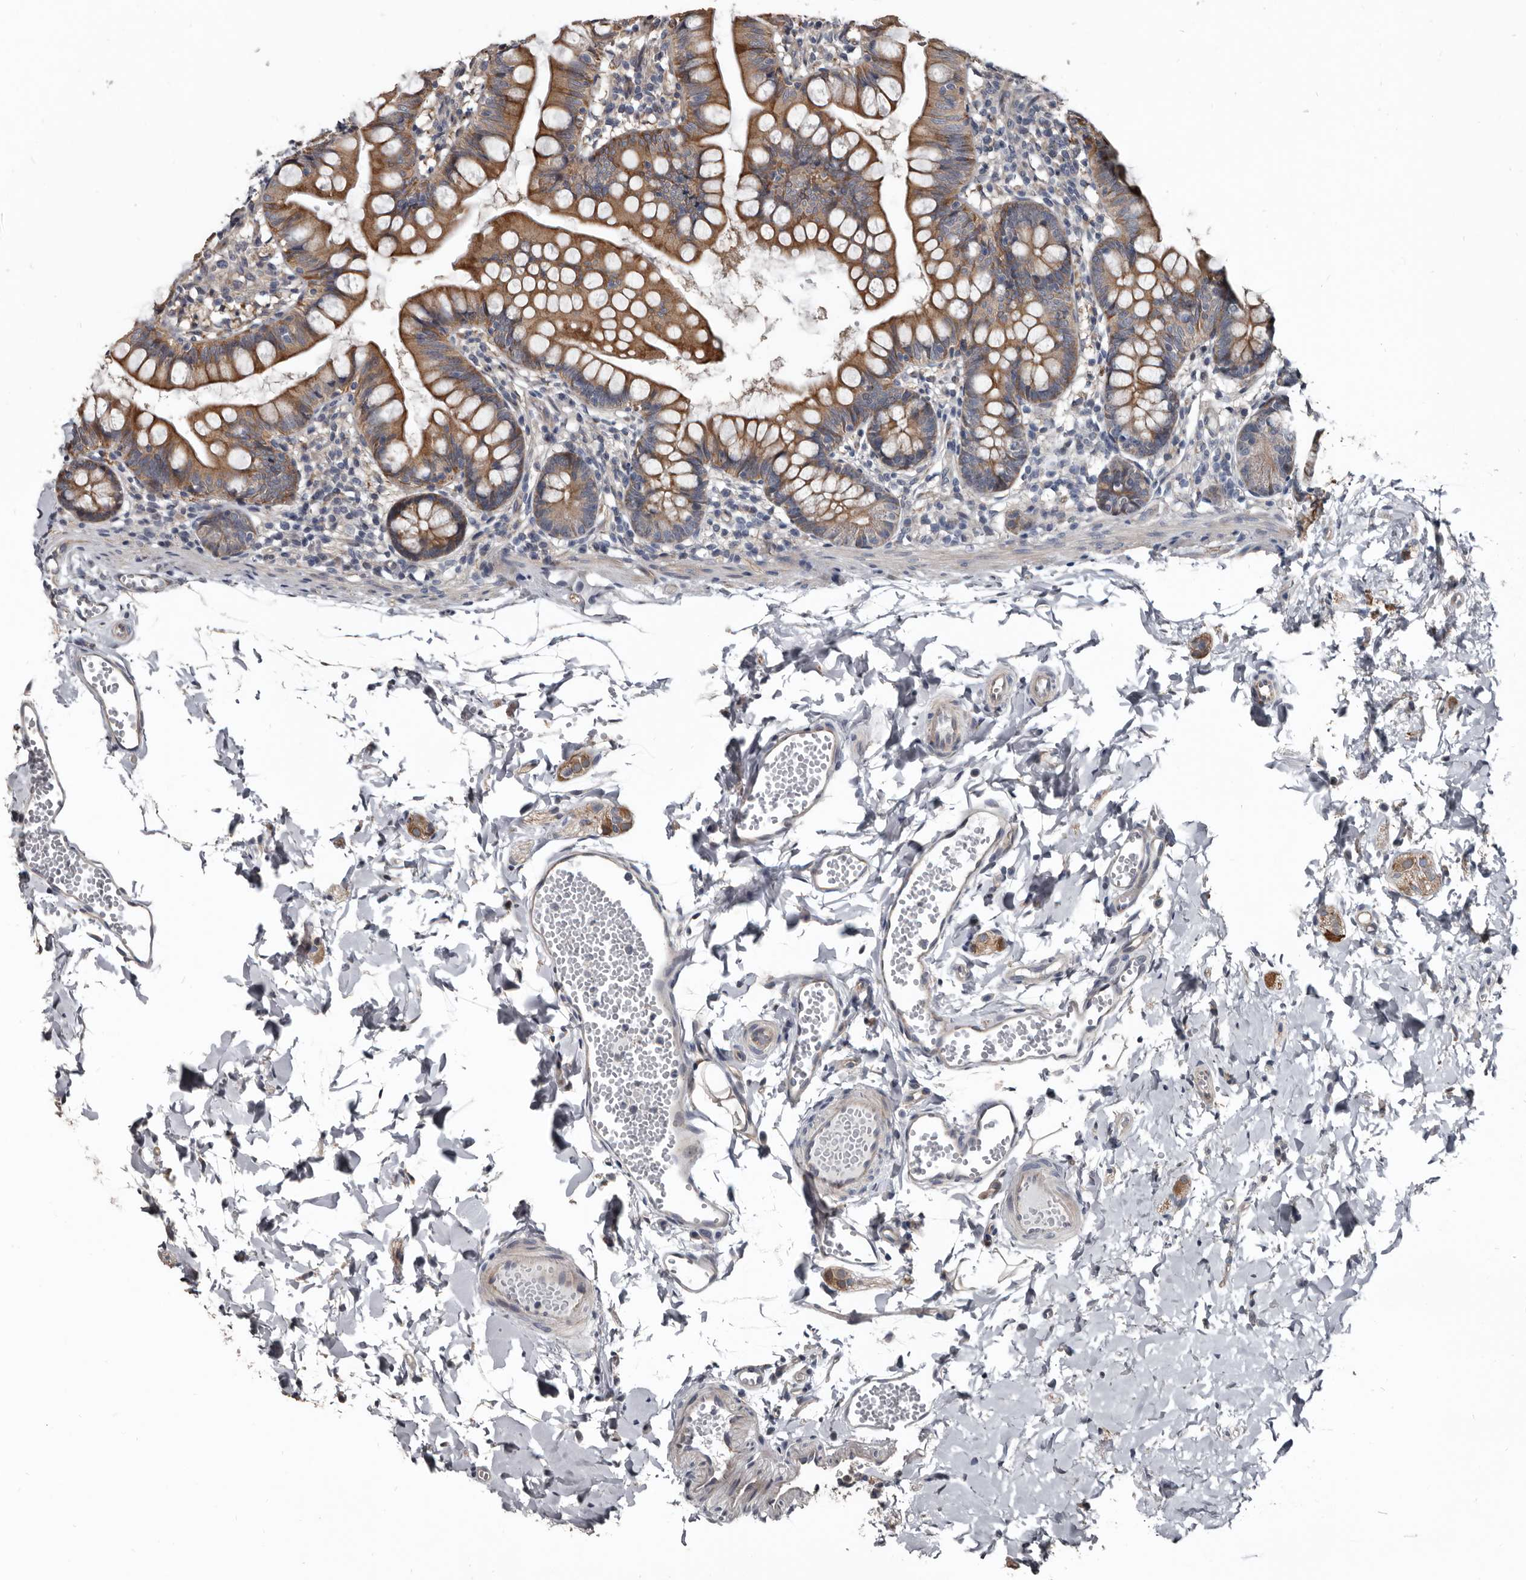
{"staining": {"intensity": "moderate", "quantity": ">75%", "location": "cytoplasmic/membranous"}, "tissue": "small intestine", "cell_type": "Glandular cells", "image_type": "normal", "snomed": [{"axis": "morphology", "description": "Normal tissue, NOS"}, {"axis": "topography", "description": "Small intestine"}], "caption": "A high-resolution micrograph shows immunohistochemistry (IHC) staining of normal small intestine, which reveals moderate cytoplasmic/membranous staining in about >75% of glandular cells. (DAB (3,3'-diaminobenzidine) = brown stain, brightfield microscopy at high magnification).", "gene": "DHPS", "patient": {"sex": "male", "age": 7}}